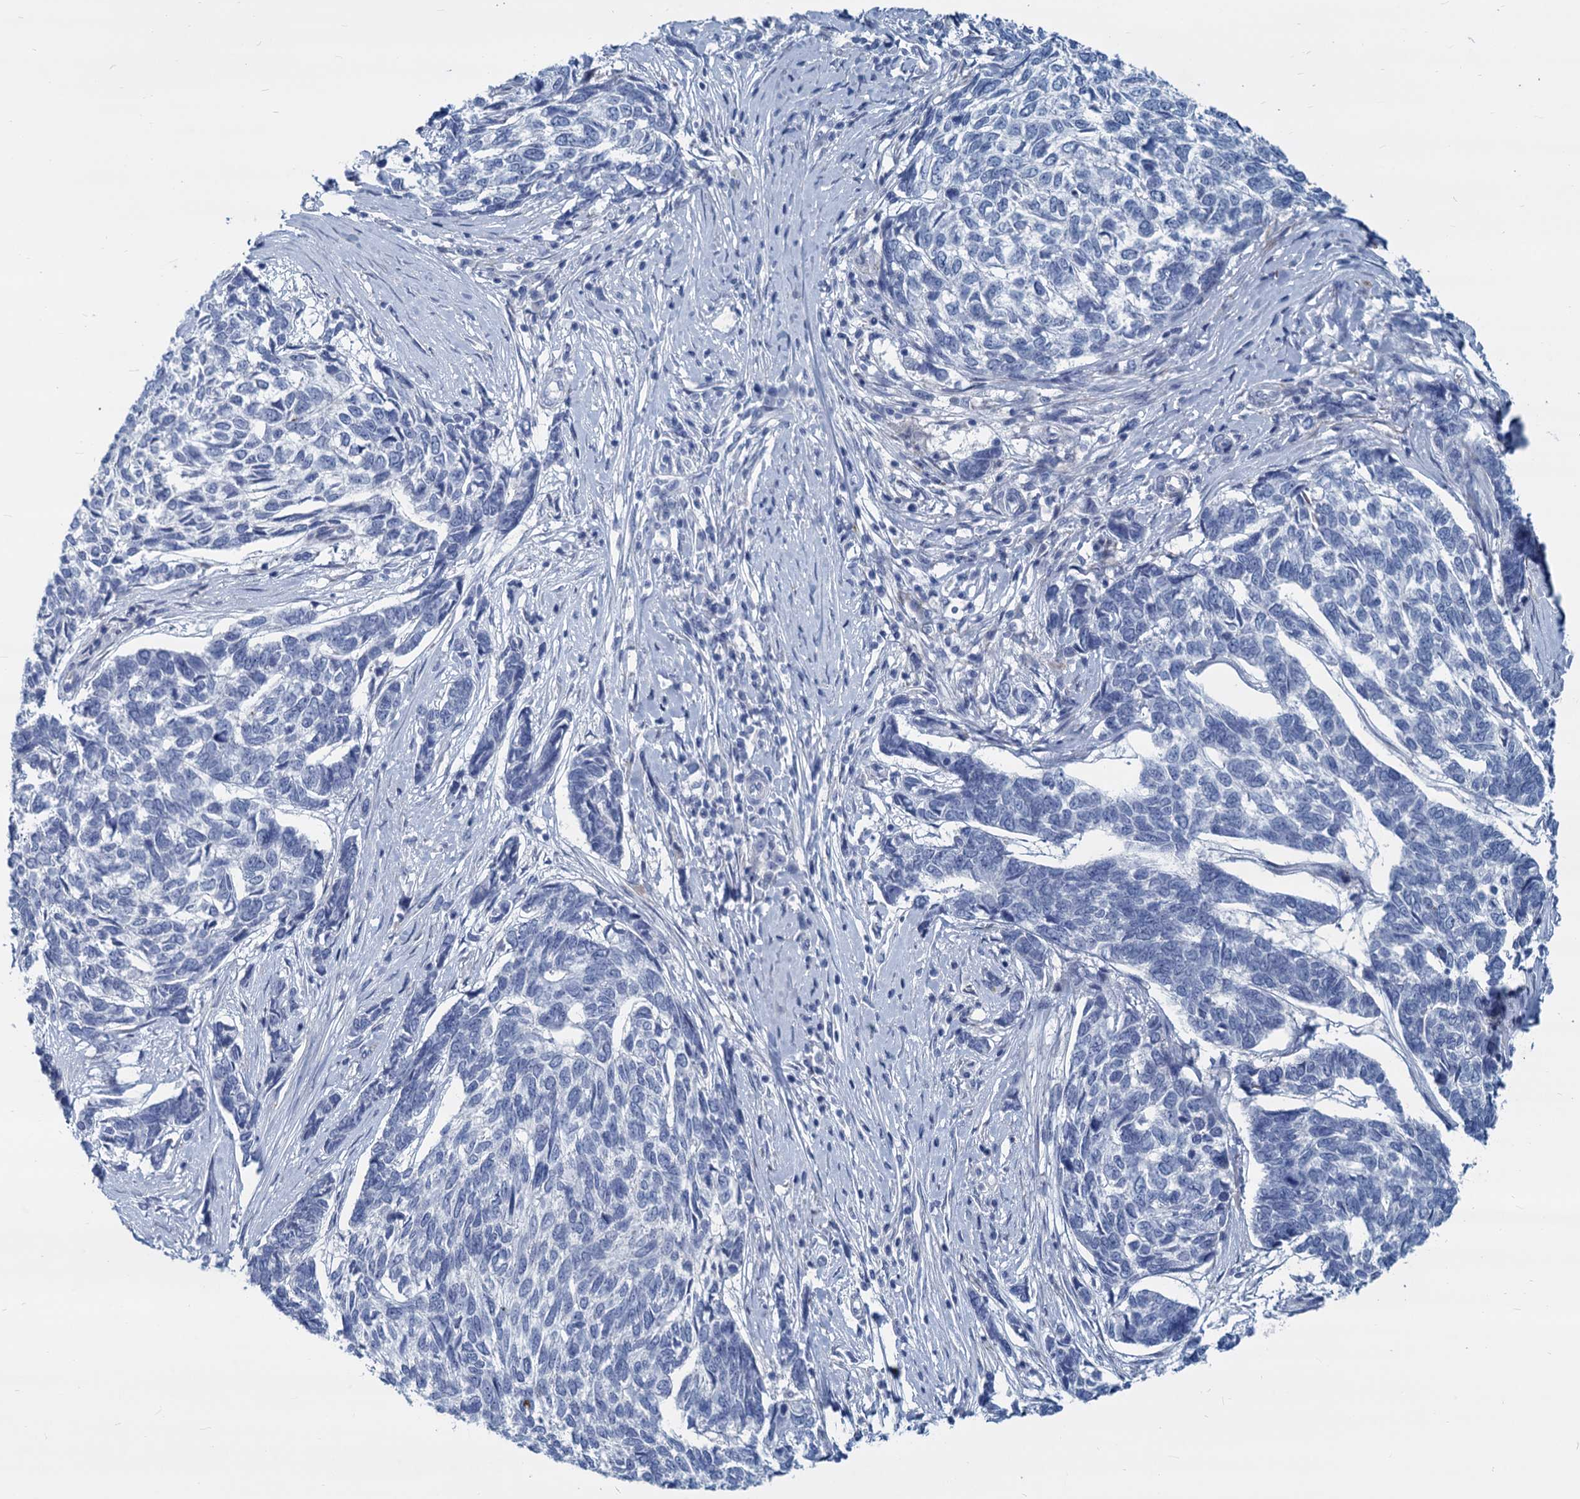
{"staining": {"intensity": "negative", "quantity": "none", "location": "none"}, "tissue": "skin cancer", "cell_type": "Tumor cells", "image_type": "cancer", "snomed": [{"axis": "morphology", "description": "Basal cell carcinoma"}, {"axis": "topography", "description": "Skin"}], "caption": "This is an immunohistochemistry (IHC) micrograph of skin basal cell carcinoma. There is no staining in tumor cells.", "gene": "GSTM3", "patient": {"sex": "female", "age": 65}}